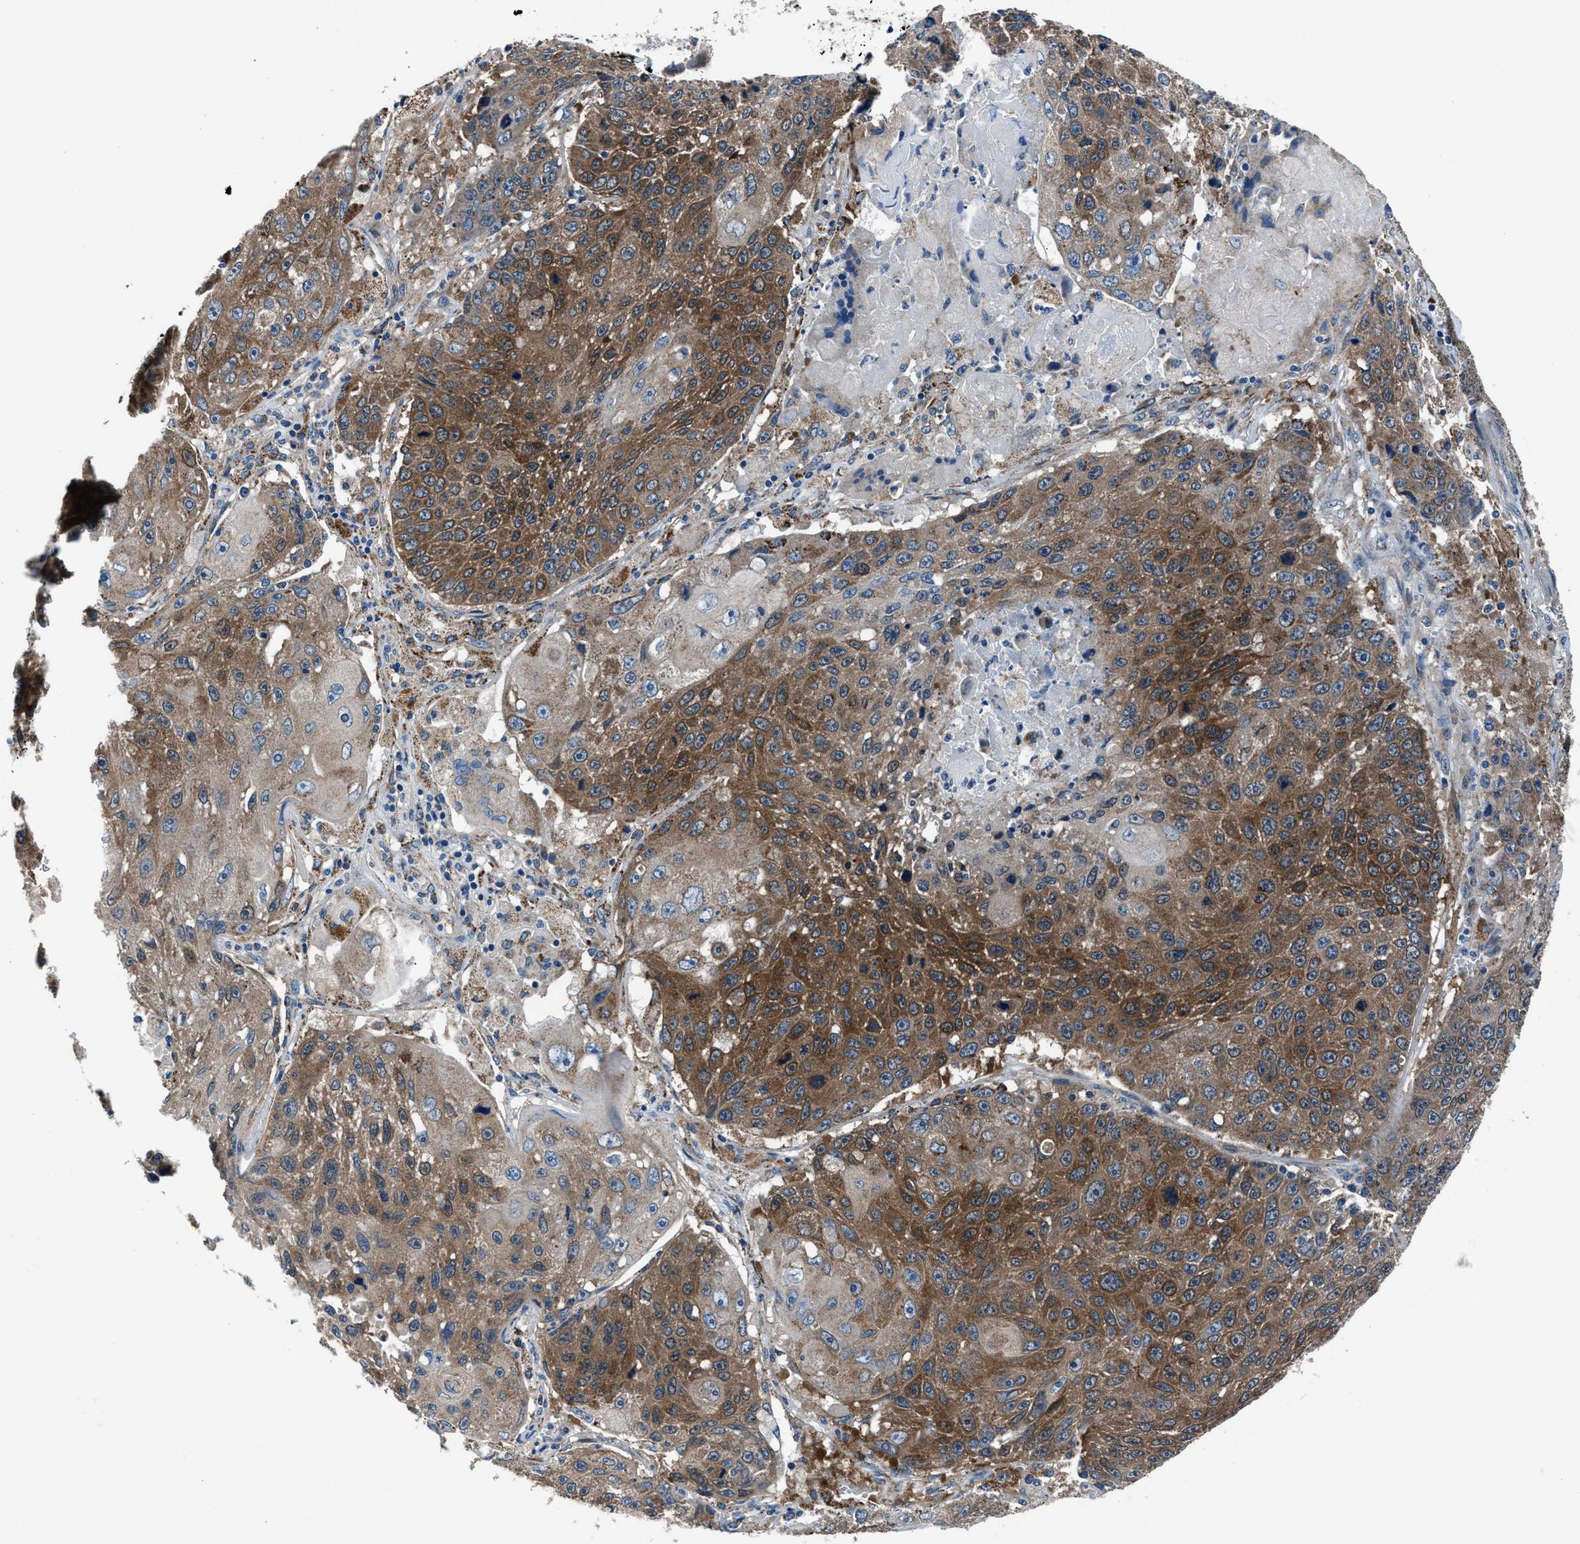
{"staining": {"intensity": "strong", "quantity": "25%-75%", "location": "cytoplasmic/membranous"}, "tissue": "lung cancer", "cell_type": "Tumor cells", "image_type": "cancer", "snomed": [{"axis": "morphology", "description": "Squamous cell carcinoma, NOS"}, {"axis": "topography", "description": "Lung"}], "caption": "There is high levels of strong cytoplasmic/membranous staining in tumor cells of lung cancer, as demonstrated by immunohistochemical staining (brown color).", "gene": "PRTFDC1", "patient": {"sex": "male", "age": 61}}